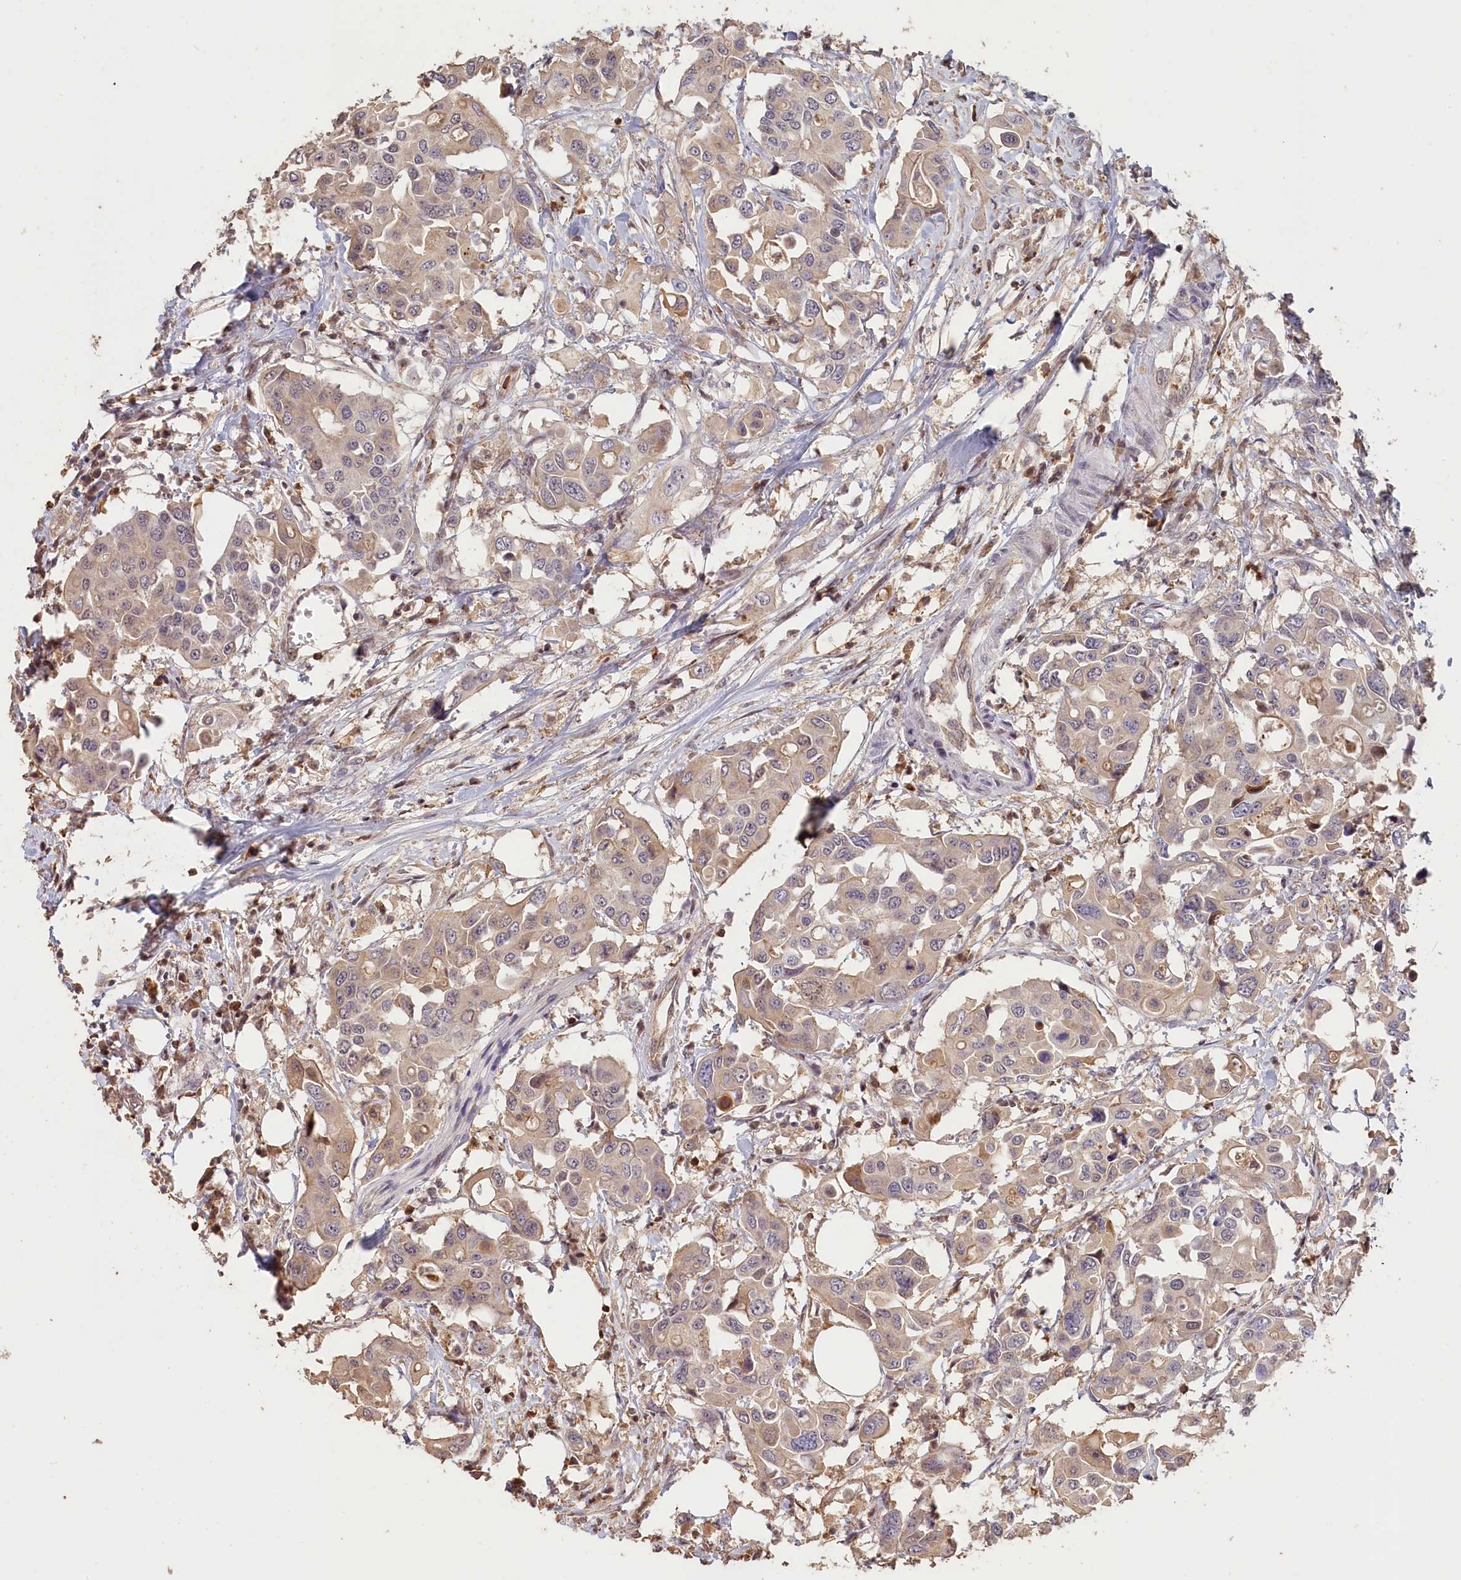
{"staining": {"intensity": "weak", "quantity": "25%-75%", "location": "cytoplasmic/membranous"}, "tissue": "colorectal cancer", "cell_type": "Tumor cells", "image_type": "cancer", "snomed": [{"axis": "morphology", "description": "Adenocarcinoma, NOS"}, {"axis": "topography", "description": "Colon"}], "caption": "This histopathology image reveals colorectal cancer (adenocarcinoma) stained with immunohistochemistry to label a protein in brown. The cytoplasmic/membranous of tumor cells show weak positivity for the protein. Nuclei are counter-stained blue.", "gene": "MADD", "patient": {"sex": "male", "age": 77}}